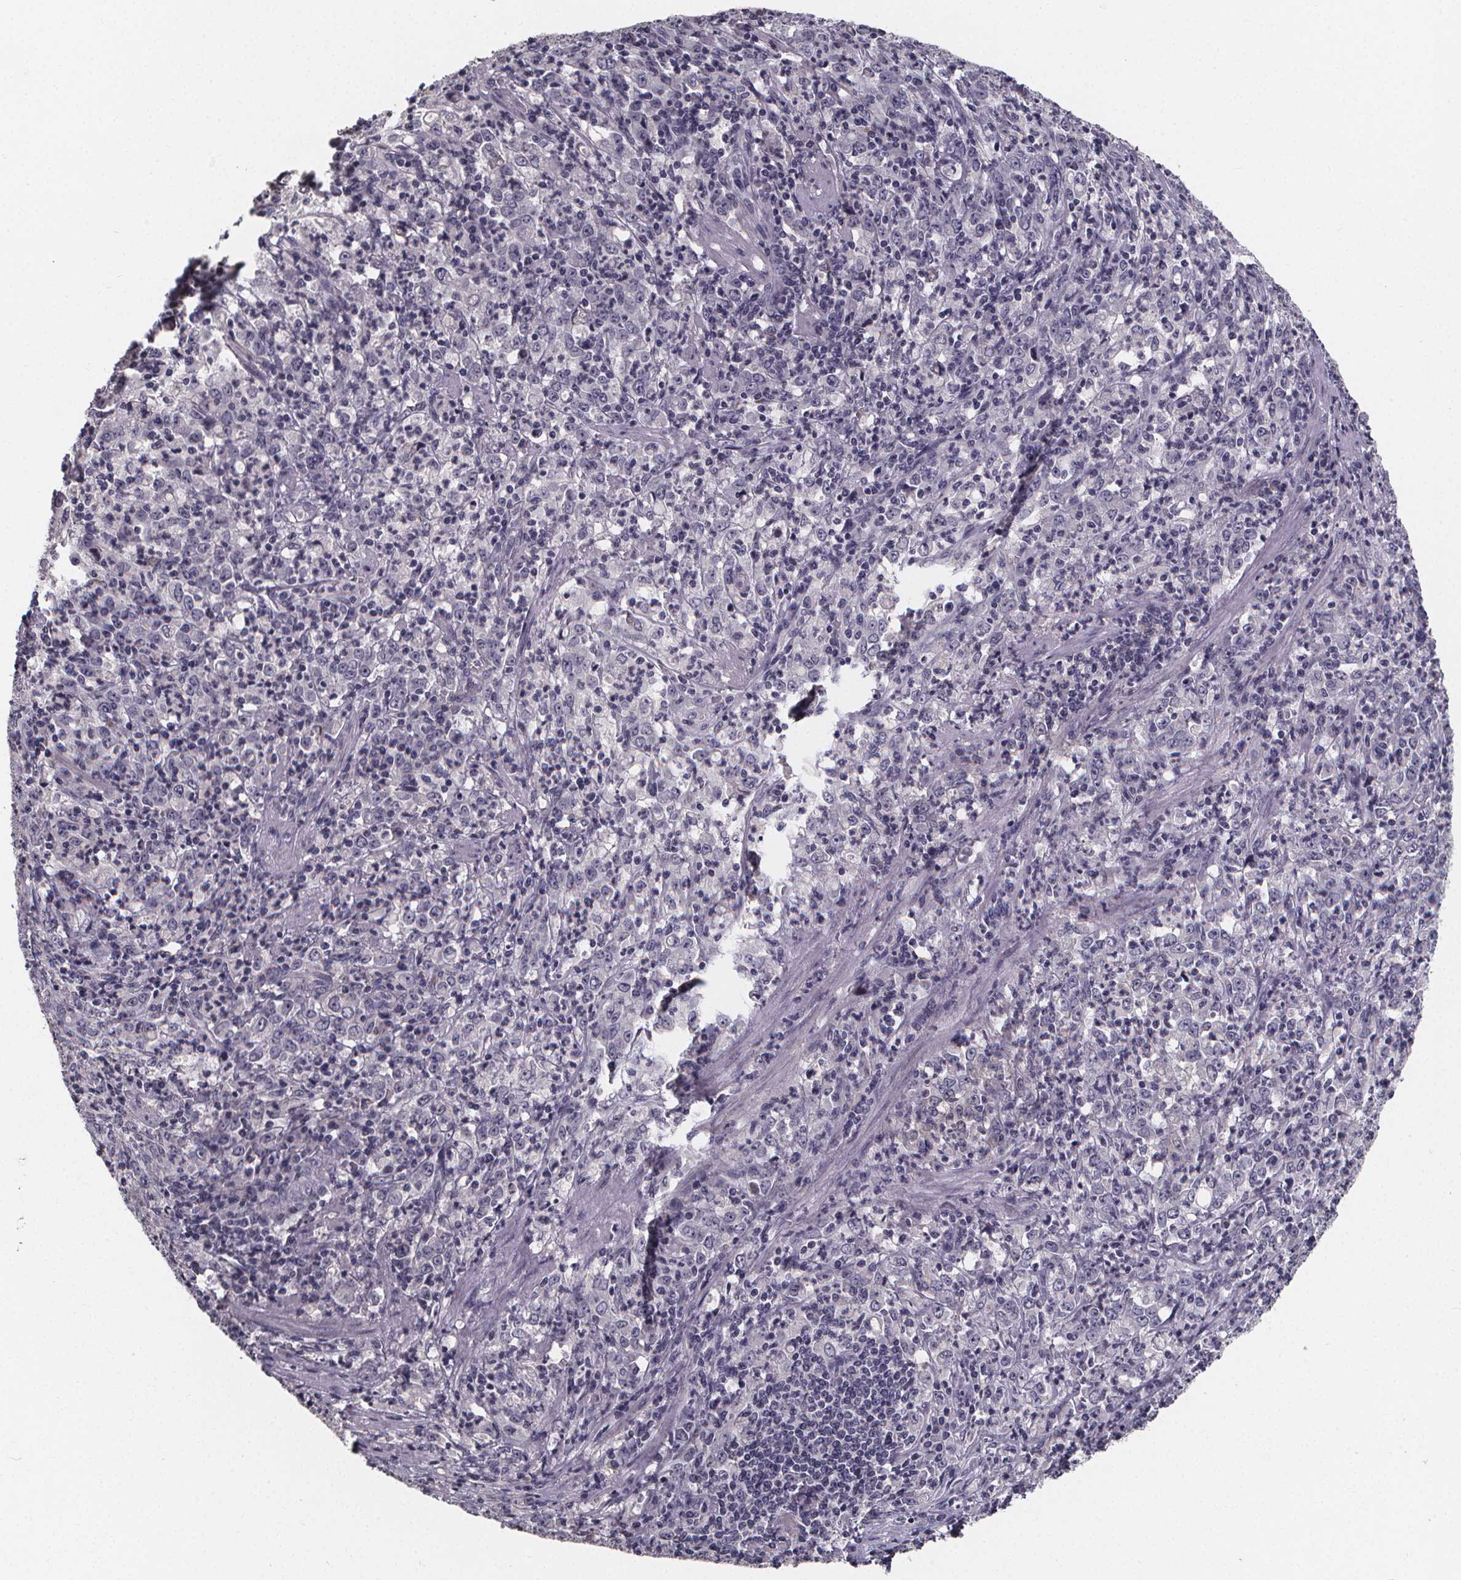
{"staining": {"intensity": "negative", "quantity": "none", "location": "none"}, "tissue": "stomach cancer", "cell_type": "Tumor cells", "image_type": "cancer", "snomed": [{"axis": "morphology", "description": "Adenocarcinoma, NOS"}, {"axis": "topography", "description": "Stomach, lower"}], "caption": "This is an IHC micrograph of human stomach cancer (adenocarcinoma). There is no expression in tumor cells.", "gene": "AGT", "patient": {"sex": "female", "age": 71}}